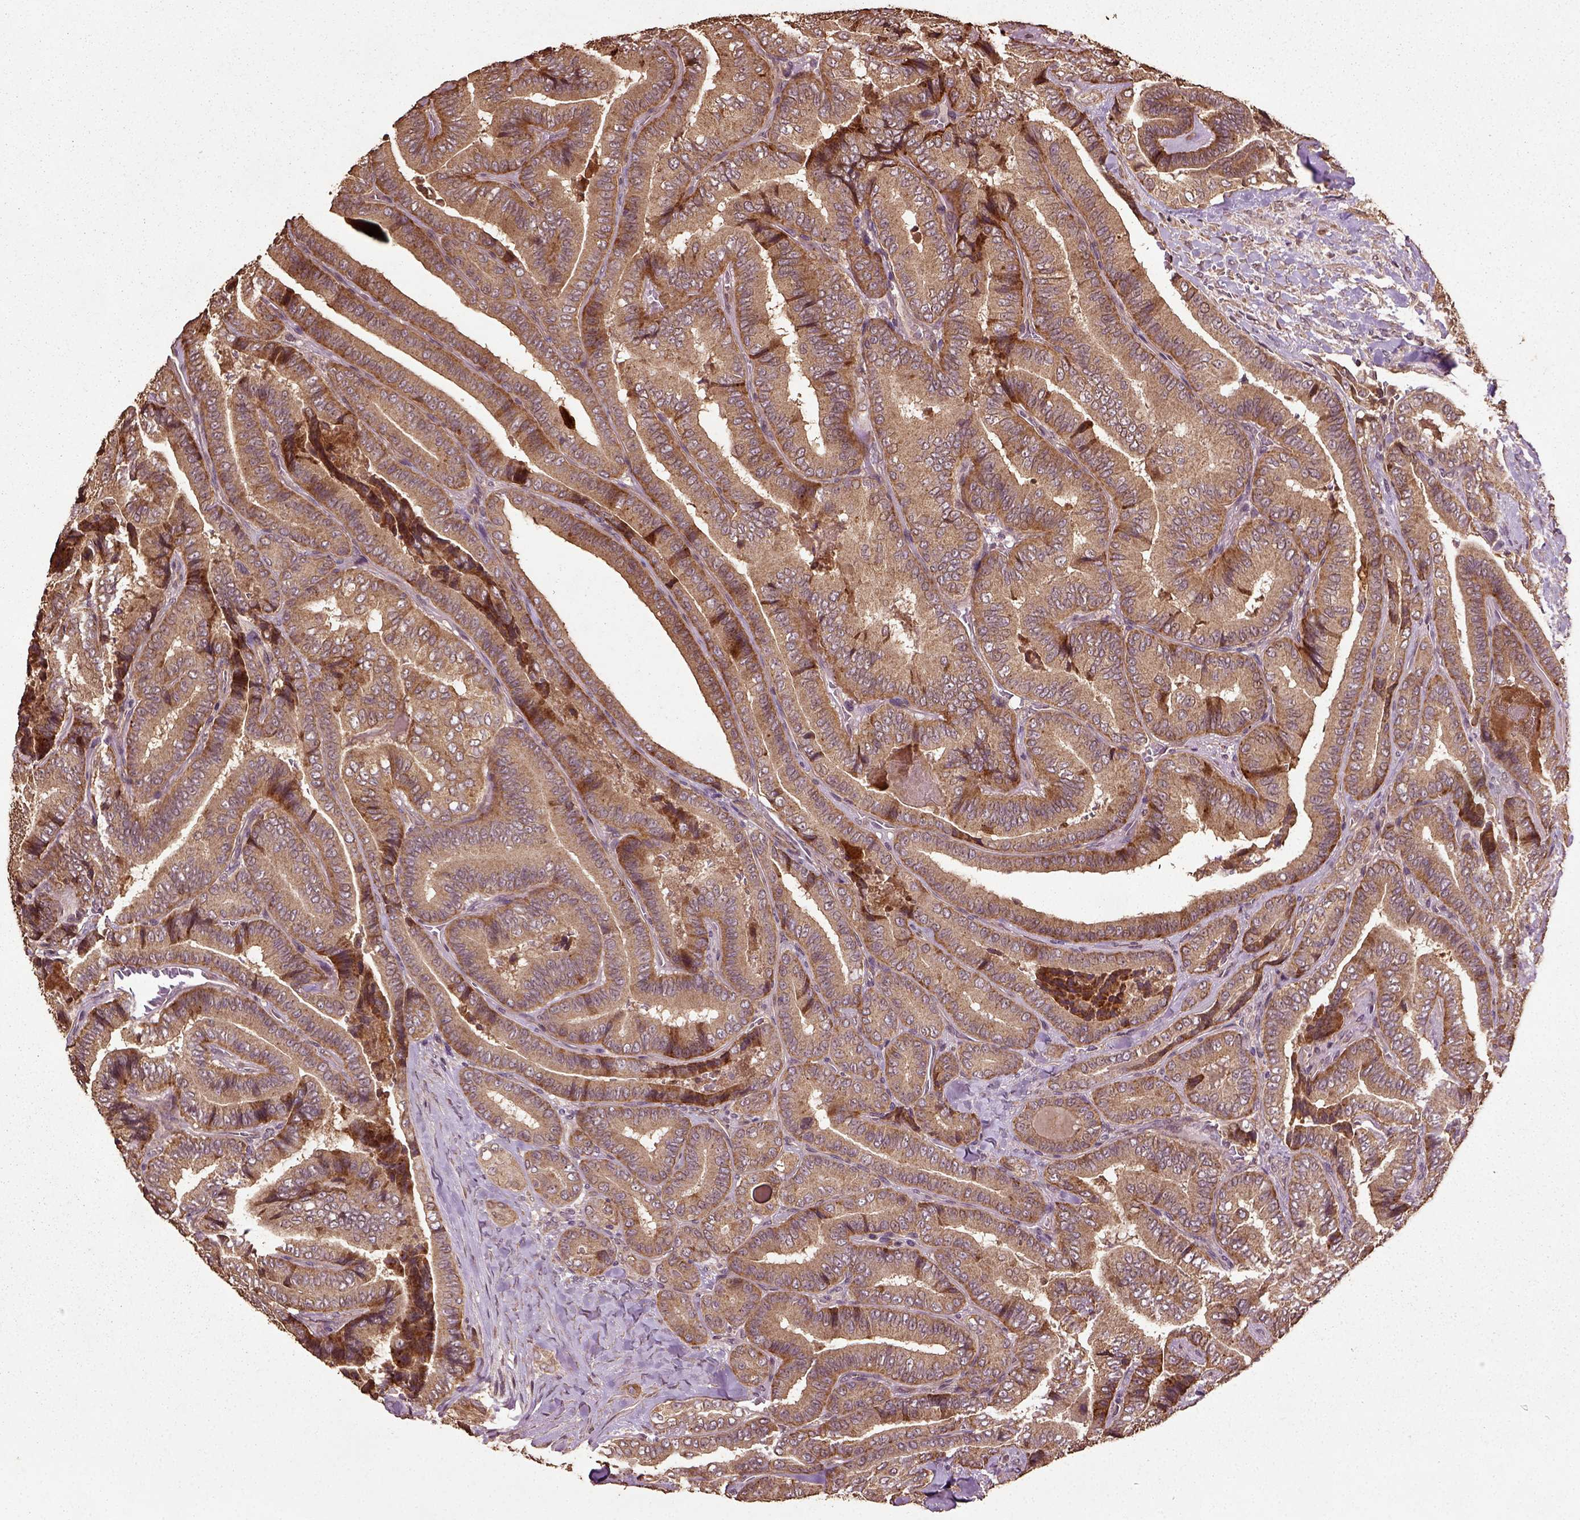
{"staining": {"intensity": "moderate", "quantity": ">75%", "location": "cytoplasmic/membranous"}, "tissue": "thyroid cancer", "cell_type": "Tumor cells", "image_type": "cancer", "snomed": [{"axis": "morphology", "description": "Papillary adenocarcinoma, NOS"}, {"axis": "topography", "description": "Thyroid gland"}], "caption": "DAB (3,3'-diaminobenzidine) immunohistochemical staining of human thyroid cancer displays moderate cytoplasmic/membranous protein staining in approximately >75% of tumor cells.", "gene": "ERV3-1", "patient": {"sex": "male", "age": 61}}